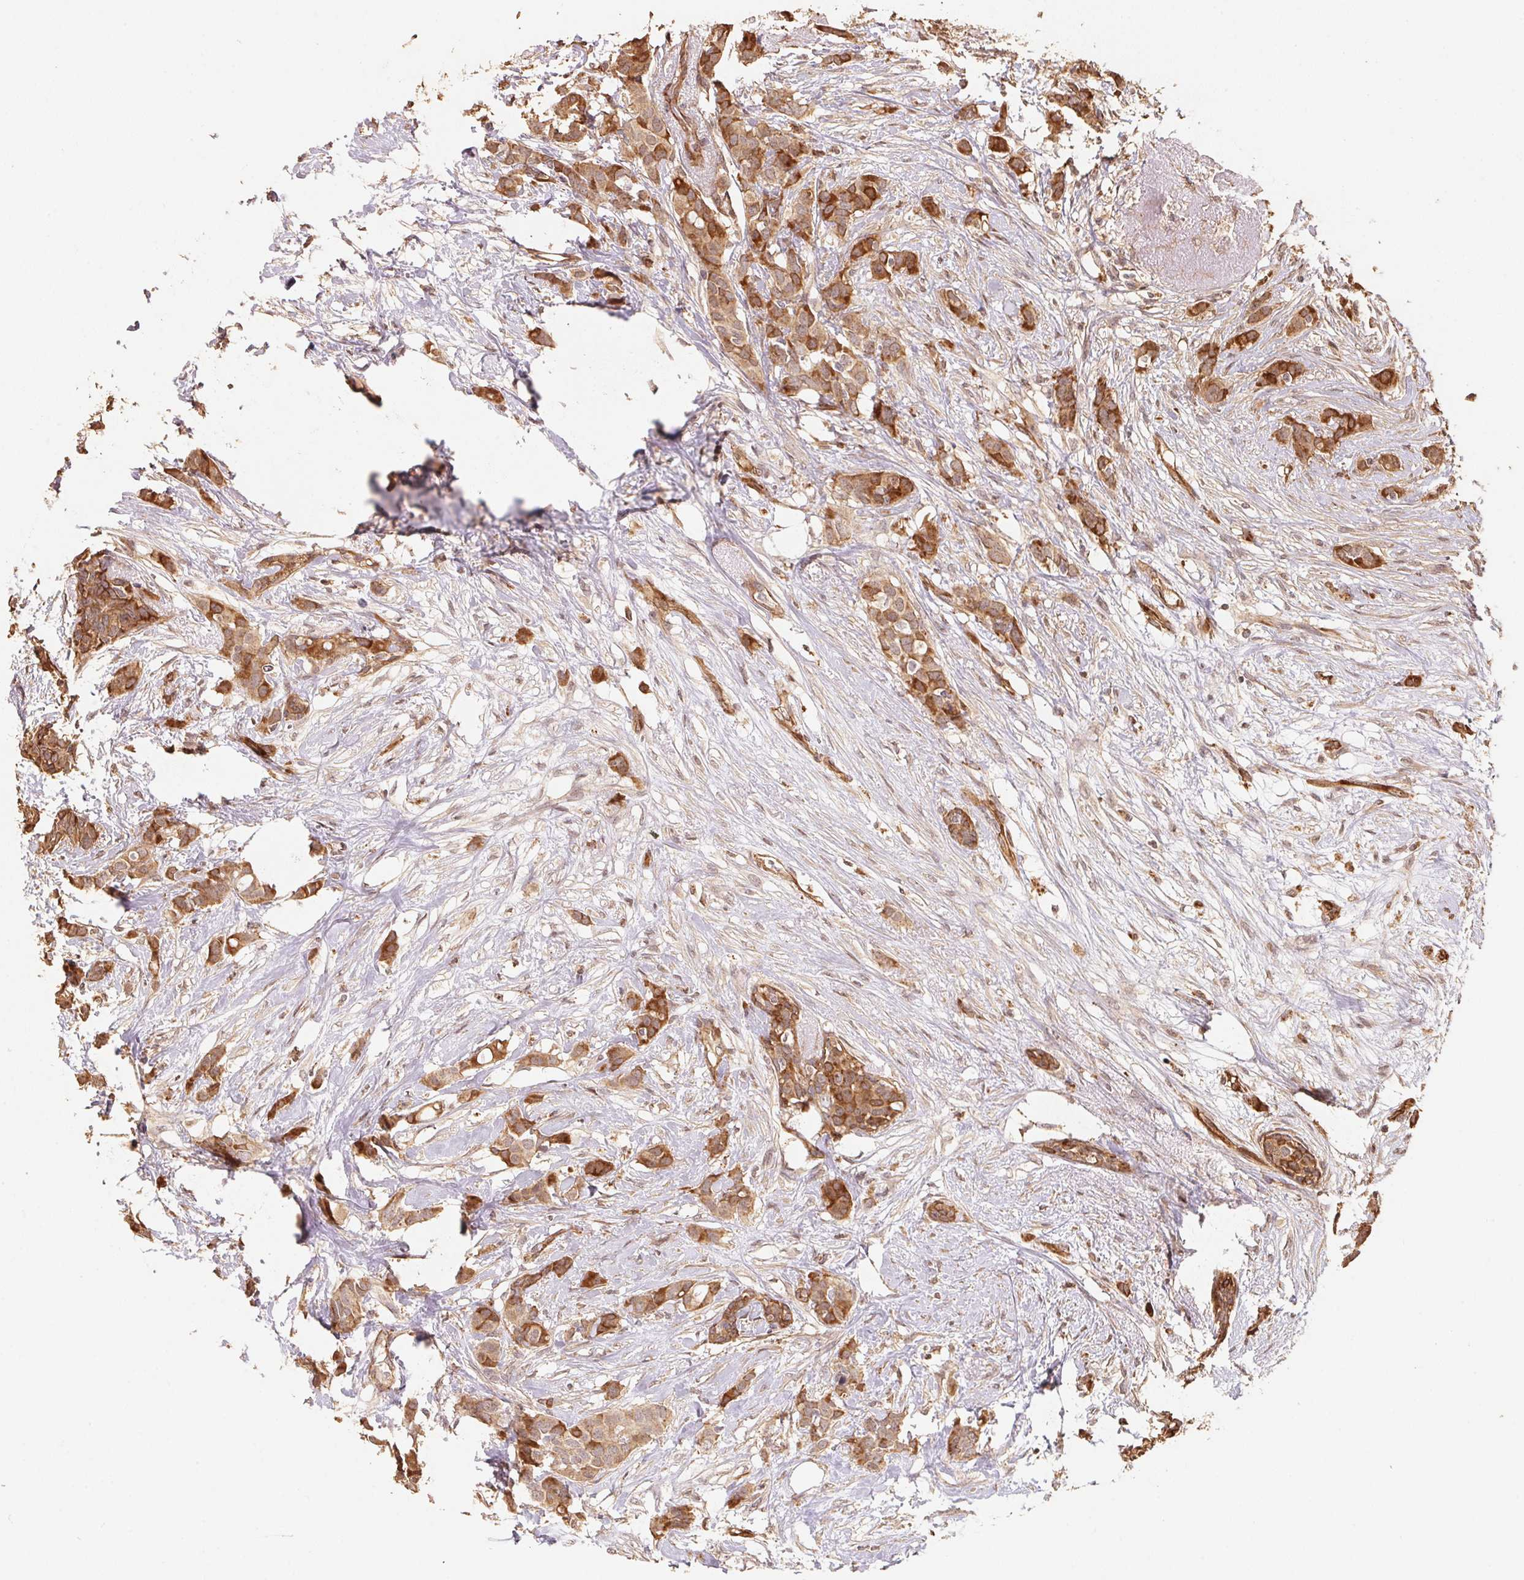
{"staining": {"intensity": "strong", "quantity": ">75%", "location": "cytoplasmic/membranous"}, "tissue": "breast cancer", "cell_type": "Tumor cells", "image_type": "cancer", "snomed": [{"axis": "morphology", "description": "Duct carcinoma"}, {"axis": "topography", "description": "Breast"}], "caption": "Tumor cells exhibit high levels of strong cytoplasmic/membranous staining in approximately >75% of cells in breast intraductal carcinoma.", "gene": "TMEM222", "patient": {"sex": "female", "age": 62}}